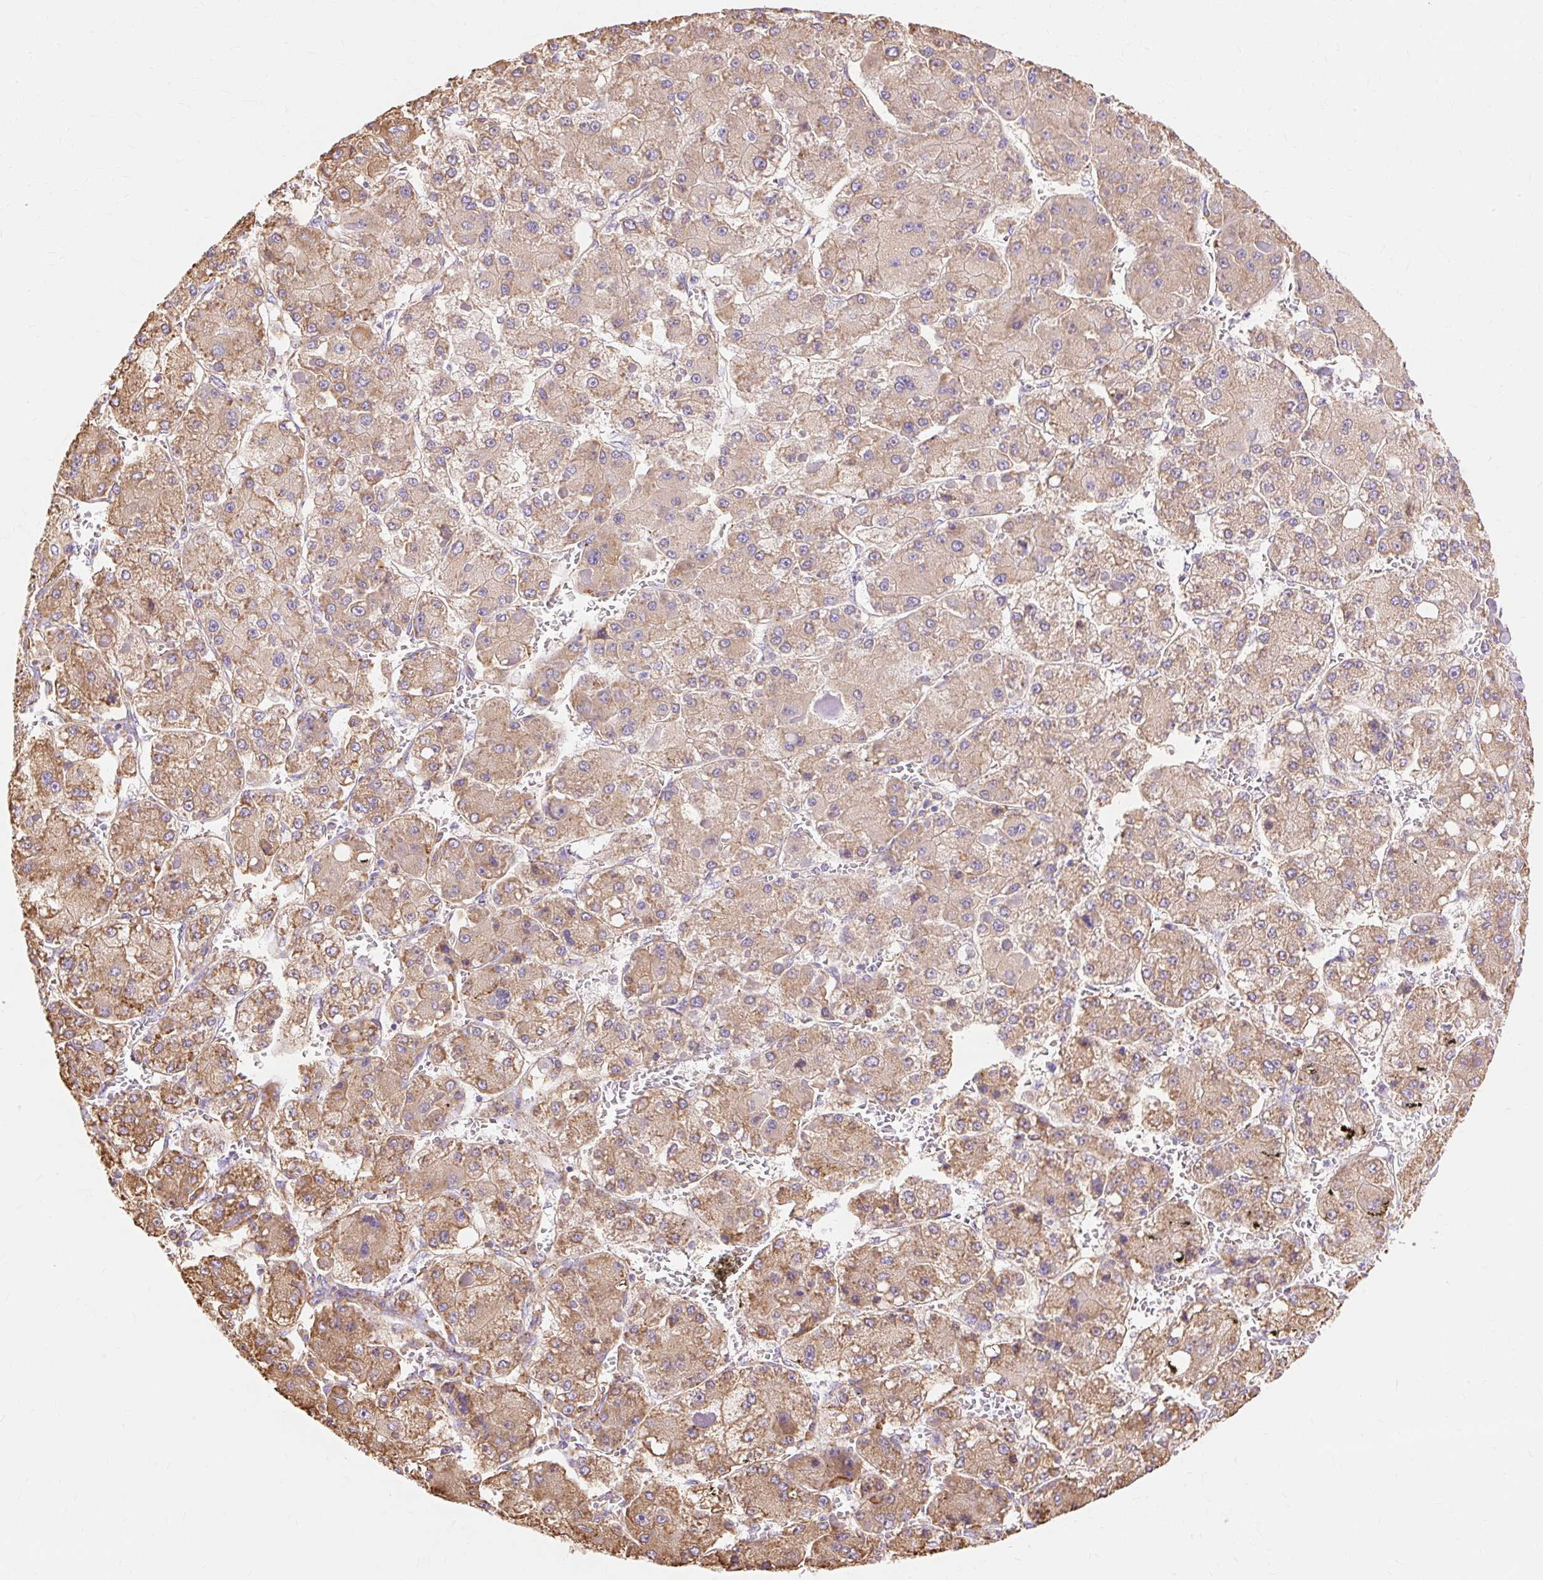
{"staining": {"intensity": "moderate", "quantity": ">75%", "location": "cytoplasmic/membranous"}, "tissue": "liver cancer", "cell_type": "Tumor cells", "image_type": "cancer", "snomed": [{"axis": "morphology", "description": "Carcinoma, Hepatocellular, NOS"}, {"axis": "topography", "description": "Liver"}], "caption": "Protein expression by IHC reveals moderate cytoplasmic/membranous positivity in approximately >75% of tumor cells in hepatocellular carcinoma (liver). (Stains: DAB (3,3'-diaminobenzidine) in brown, nuclei in blue, Microscopy: brightfield microscopy at high magnification).", "gene": "RPS17", "patient": {"sex": "female", "age": 73}}